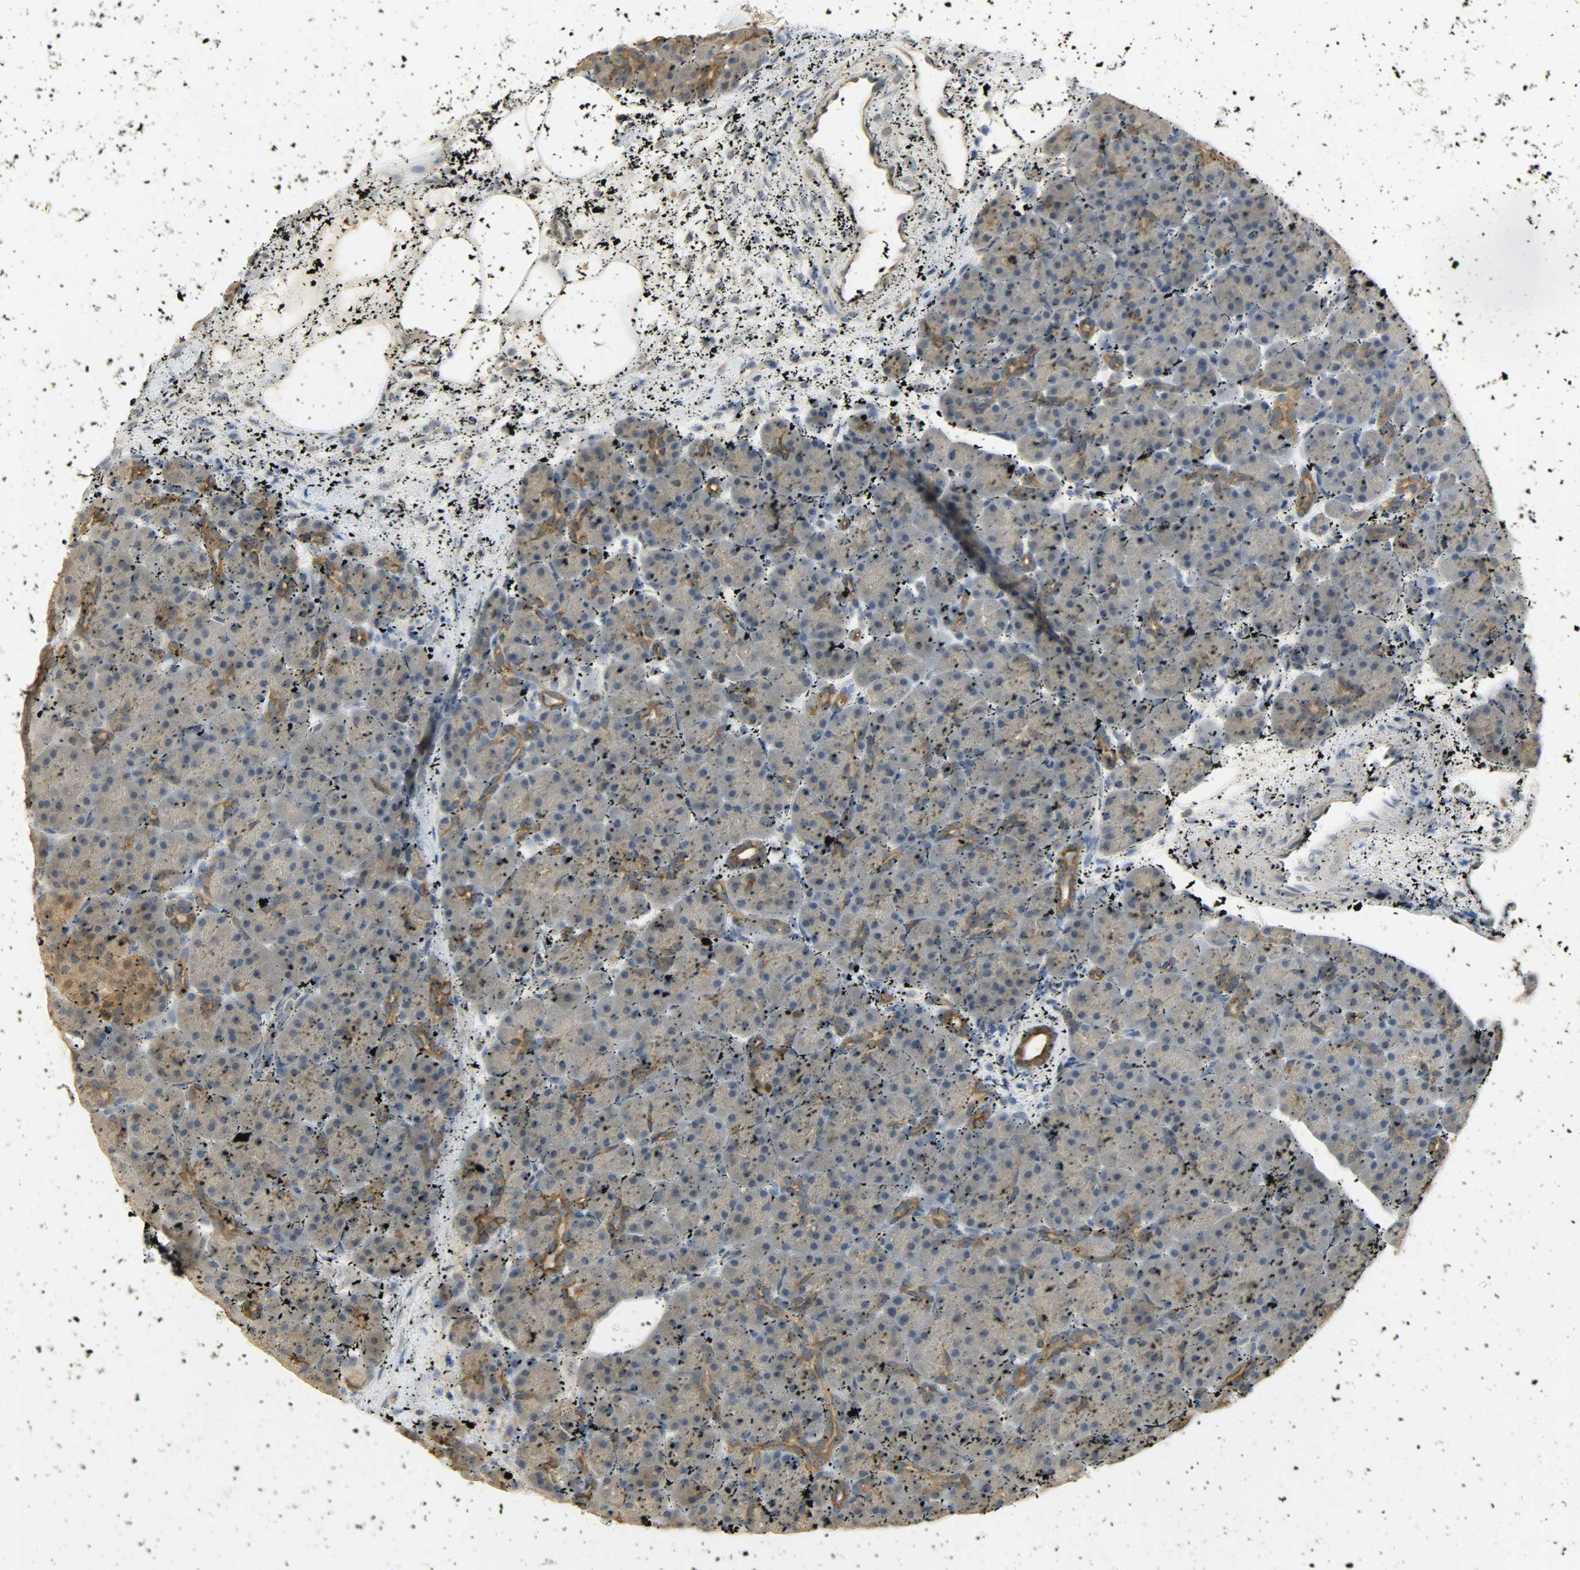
{"staining": {"intensity": "weak", "quantity": "25%-75%", "location": "cytoplasmic/membranous"}, "tissue": "pancreas", "cell_type": "Exocrine glandular cells", "image_type": "normal", "snomed": [{"axis": "morphology", "description": "Normal tissue, NOS"}, {"axis": "topography", "description": "Pancreas"}], "caption": "Pancreas stained with DAB immunohistochemistry displays low levels of weak cytoplasmic/membranous positivity in approximately 25%-75% of exocrine glandular cells.", "gene": "USP13", "patient": {"sex": "male", "age": 66}}